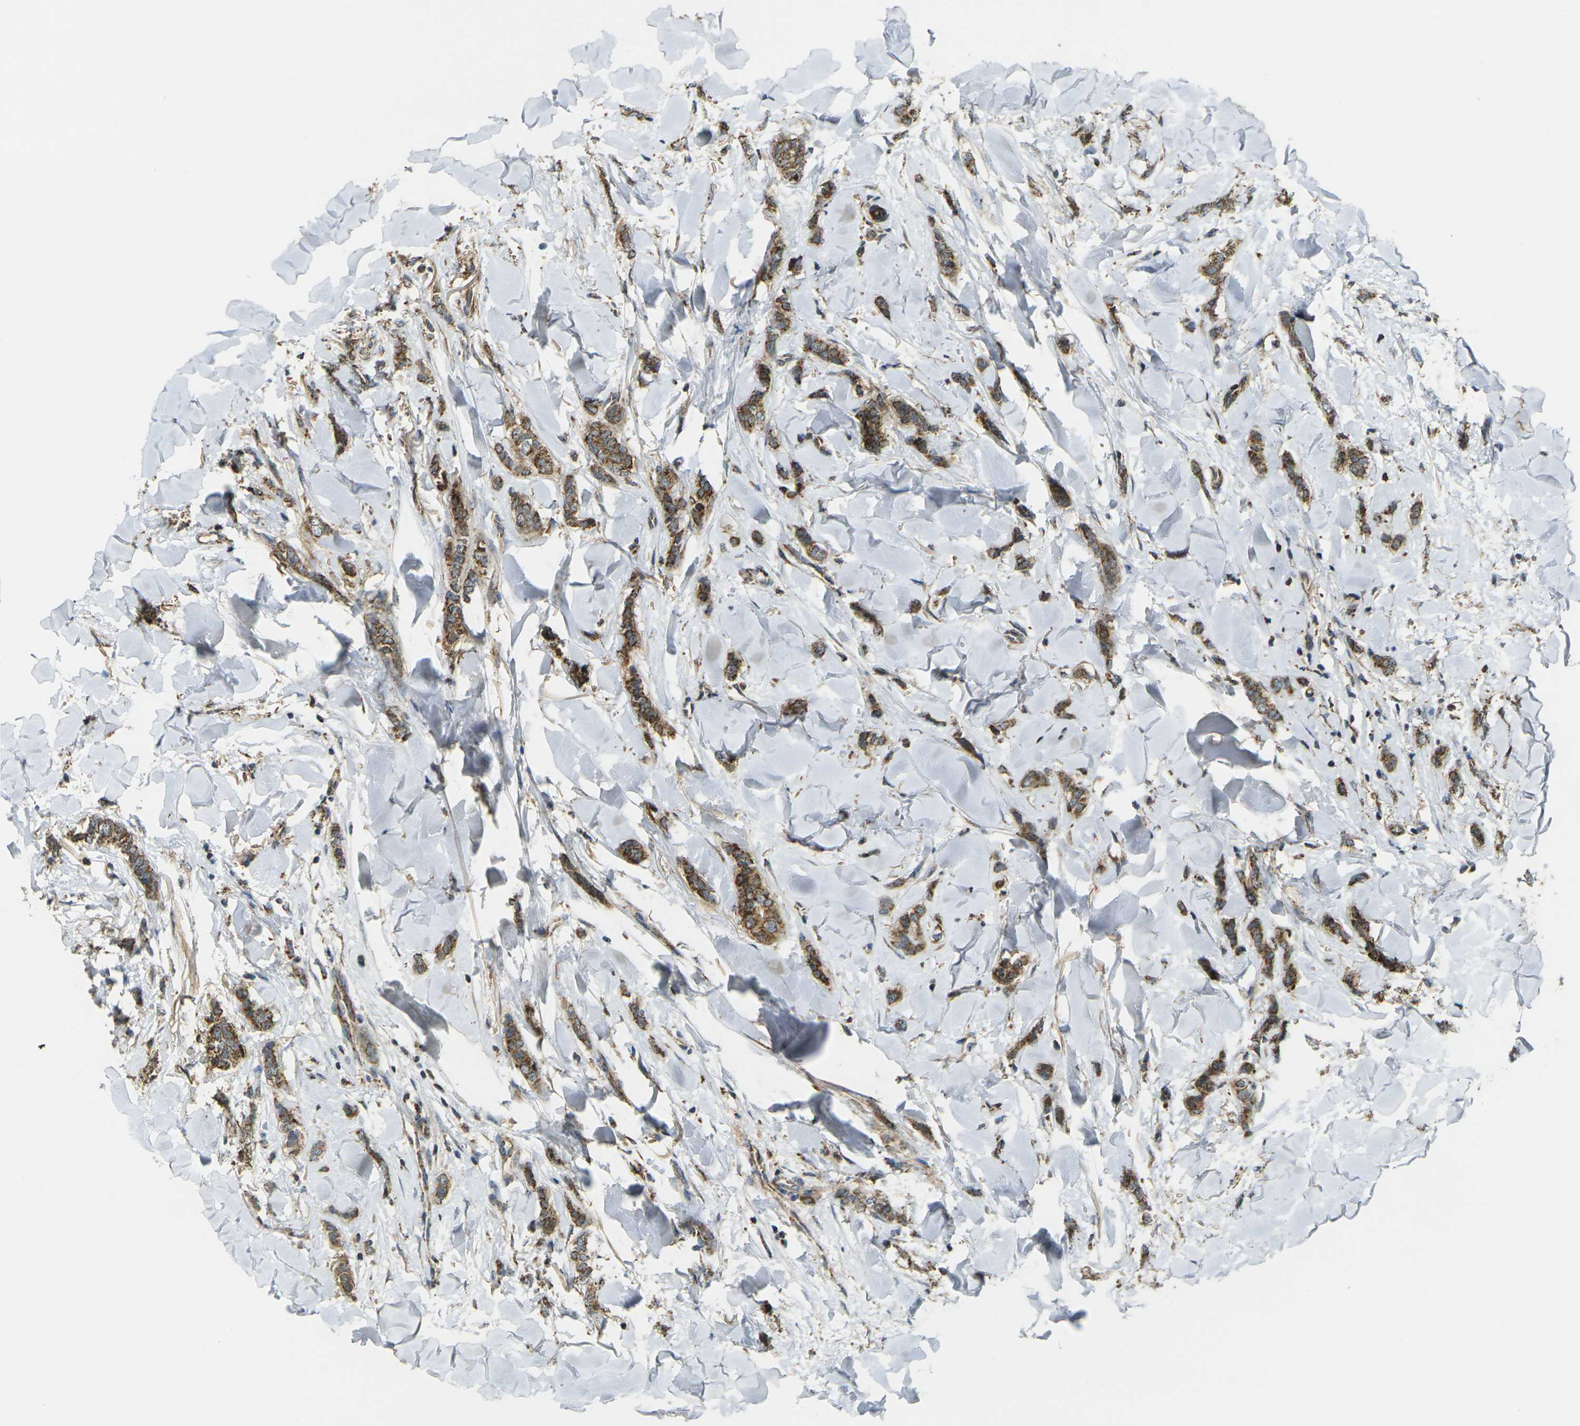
{"staining": {"intensity": "strong", "quantity": ">75%", "location": "cytoplasmic/membranous"}, "tissue": "breast cancer", "cell_type": "Tumor cells", "image_type": "cancer", "snomed": [{"axis": "morphology", "description": "Lobular carcinoma"}, {"axis": "topography", "description": "Skin"}, {"axis": "topography", "description": "Breast"}], "caption": "Immunohistochemistry image of neoplastic tissue: human breast lobular carcinoma stained using IHC reveals high levels of strong protein expression localized specifically in the cytoplasmic/membranous of tumor cells, appearing as a cytoplasmic/membranous brown color.", "gene": "IGF1R", "patient": {"sex": "female", "age": 46}}